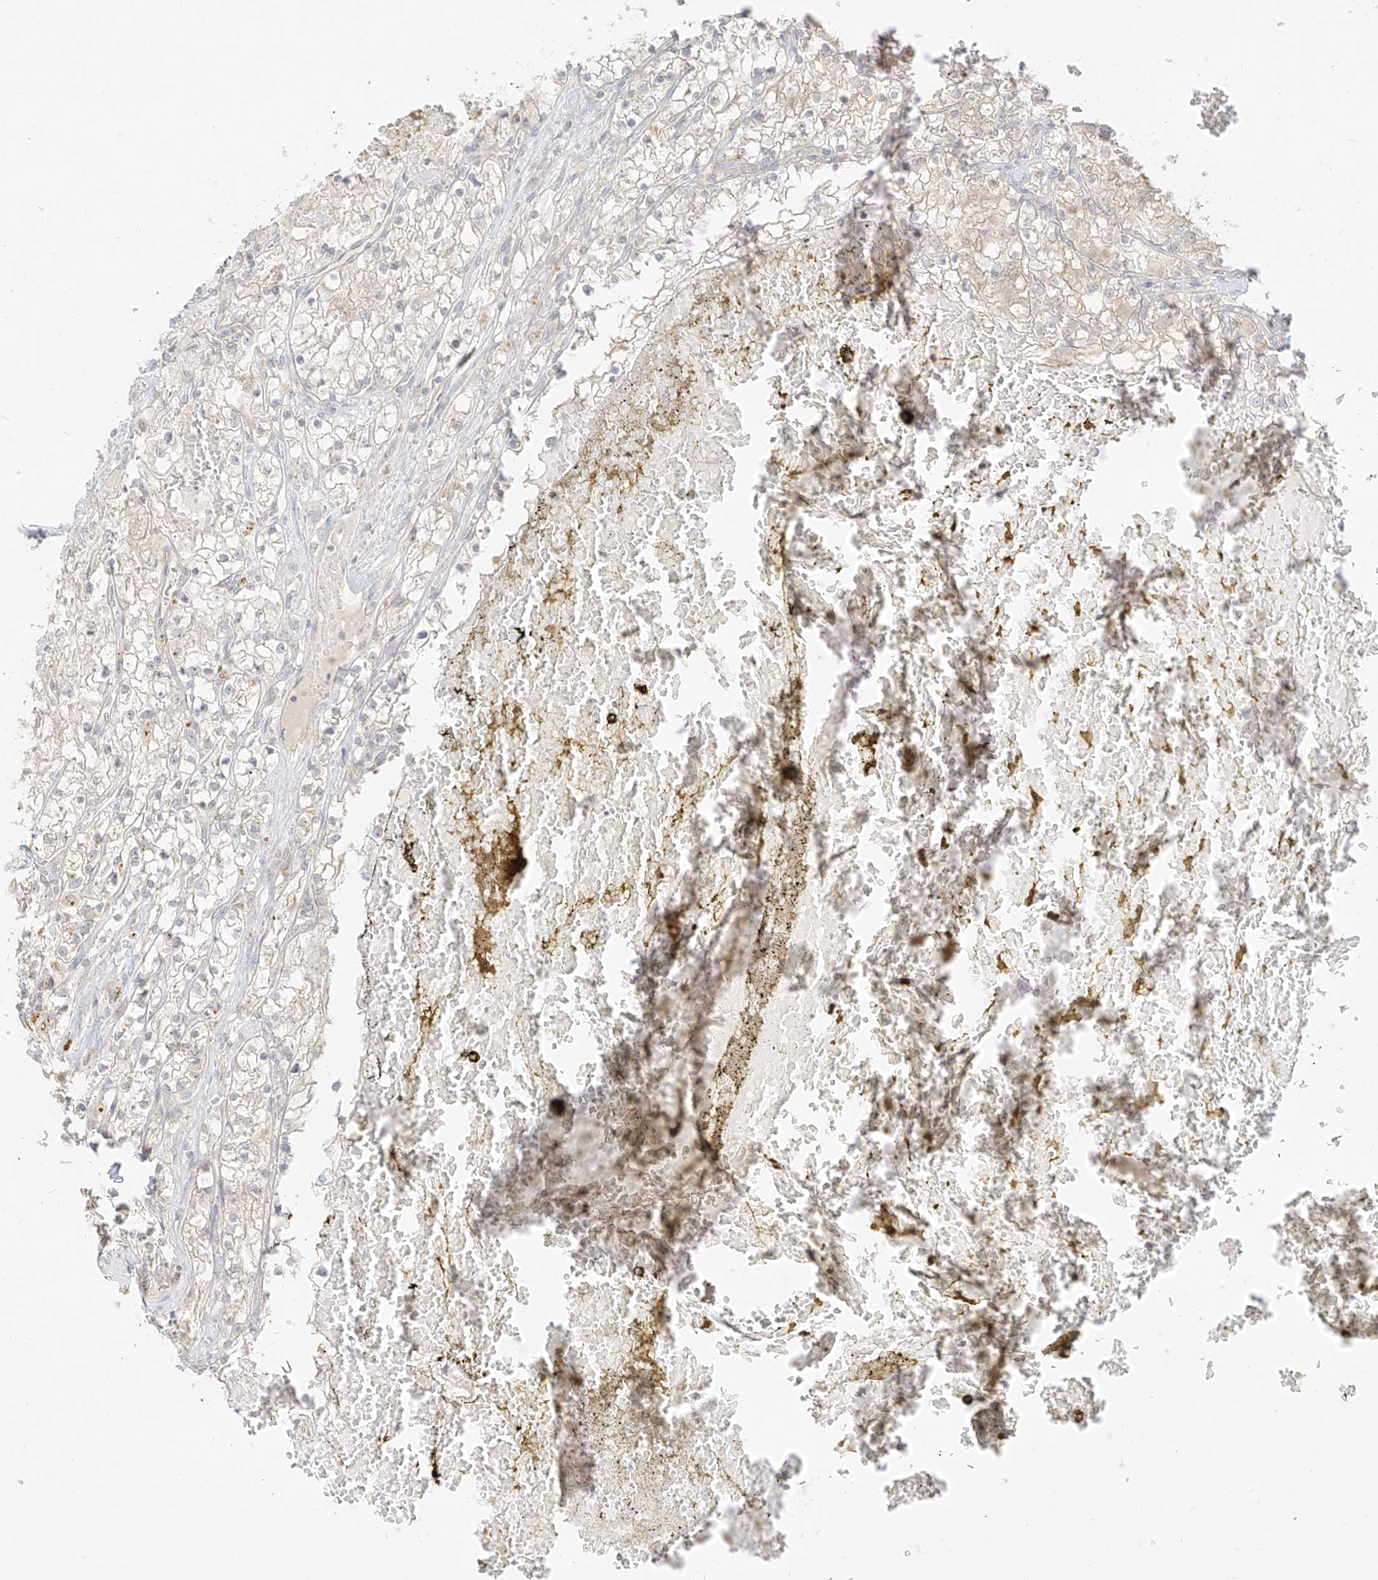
{"staining": {"intensity": "negative", "quantity": "none", "location": "none"}, "tissue": "renal cancer", "cell_type": "Tumor cells", "image_type": "cancer", "snomed": [{"axis": "morphology", "description": "Normal tissue, NOS"}, {"axis": "morphology", "description": "Adenocarcinoma, NOS"}, {"axis": "topography", "description": "Kidney"}], "caption": "DAB (3,3'-diaminobenzidine) immunohistochemical staining of renal cancer (adenocarcinoma) shows no significant expression in tumor cells.", "gene": "LIPT1", "patient": {"sex": "male", "age": 68}}